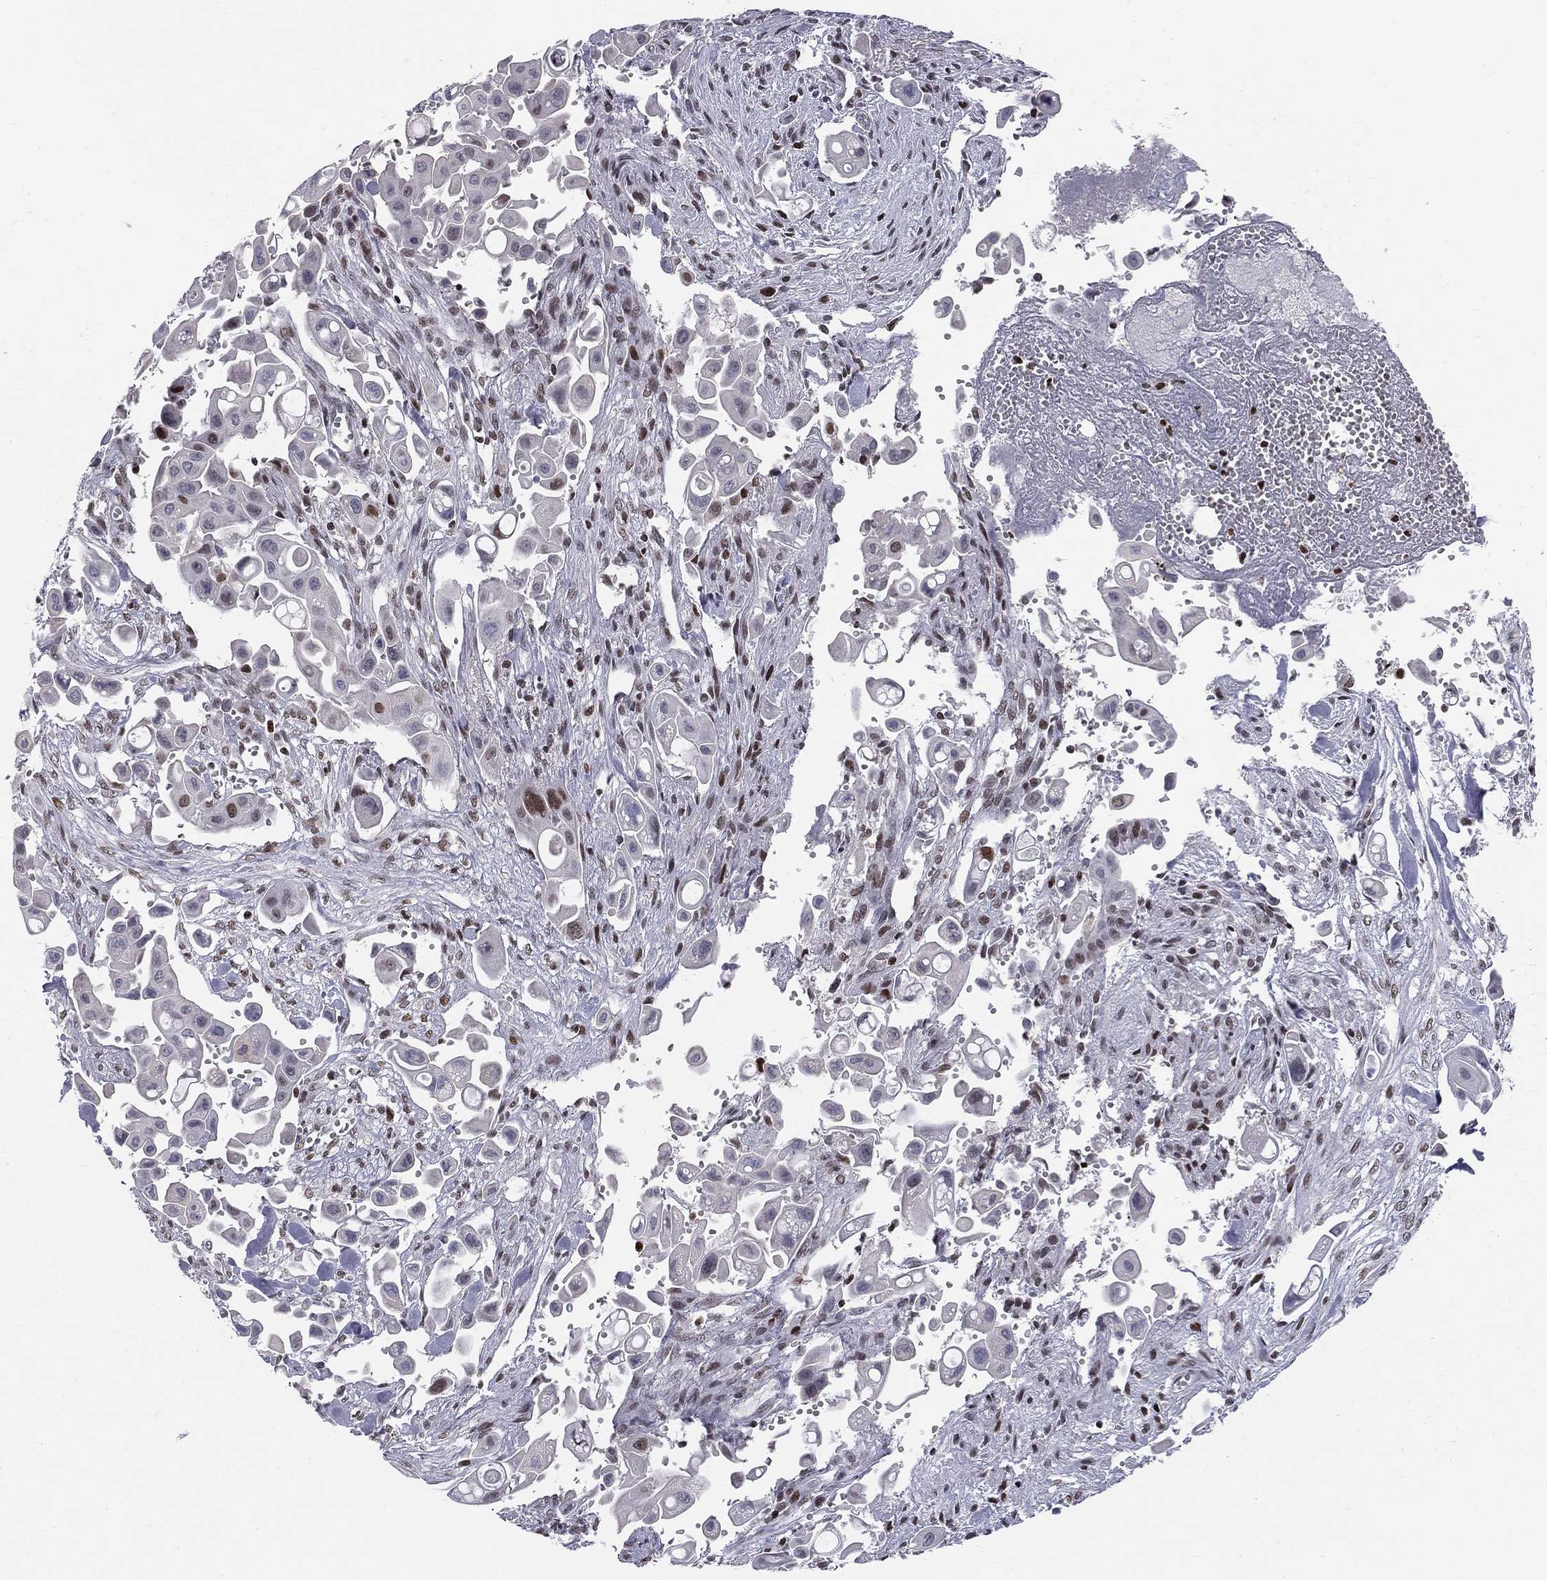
{"staining": {"intensity": "strong", "quantity": "<25%", "location": "nuclear"}, "tissue": "pancreatic cancer", "cell_type": "Tumor cells", "image_type": "cancer", "snomed": [{"axis": "morphology", "description": "Adenocarcinoma, NOS"}, {"axis": "topography", "description": "Pancreas"}], "caption": "Protein positivity by immunohistochemistry displays strong nuclear positivity in approximately <25% of tumor cells in pancreatic cancer (adenocarcinoma).", "gene": "RNASEH2C", "patient": {"sex": "male", "age": 50}}